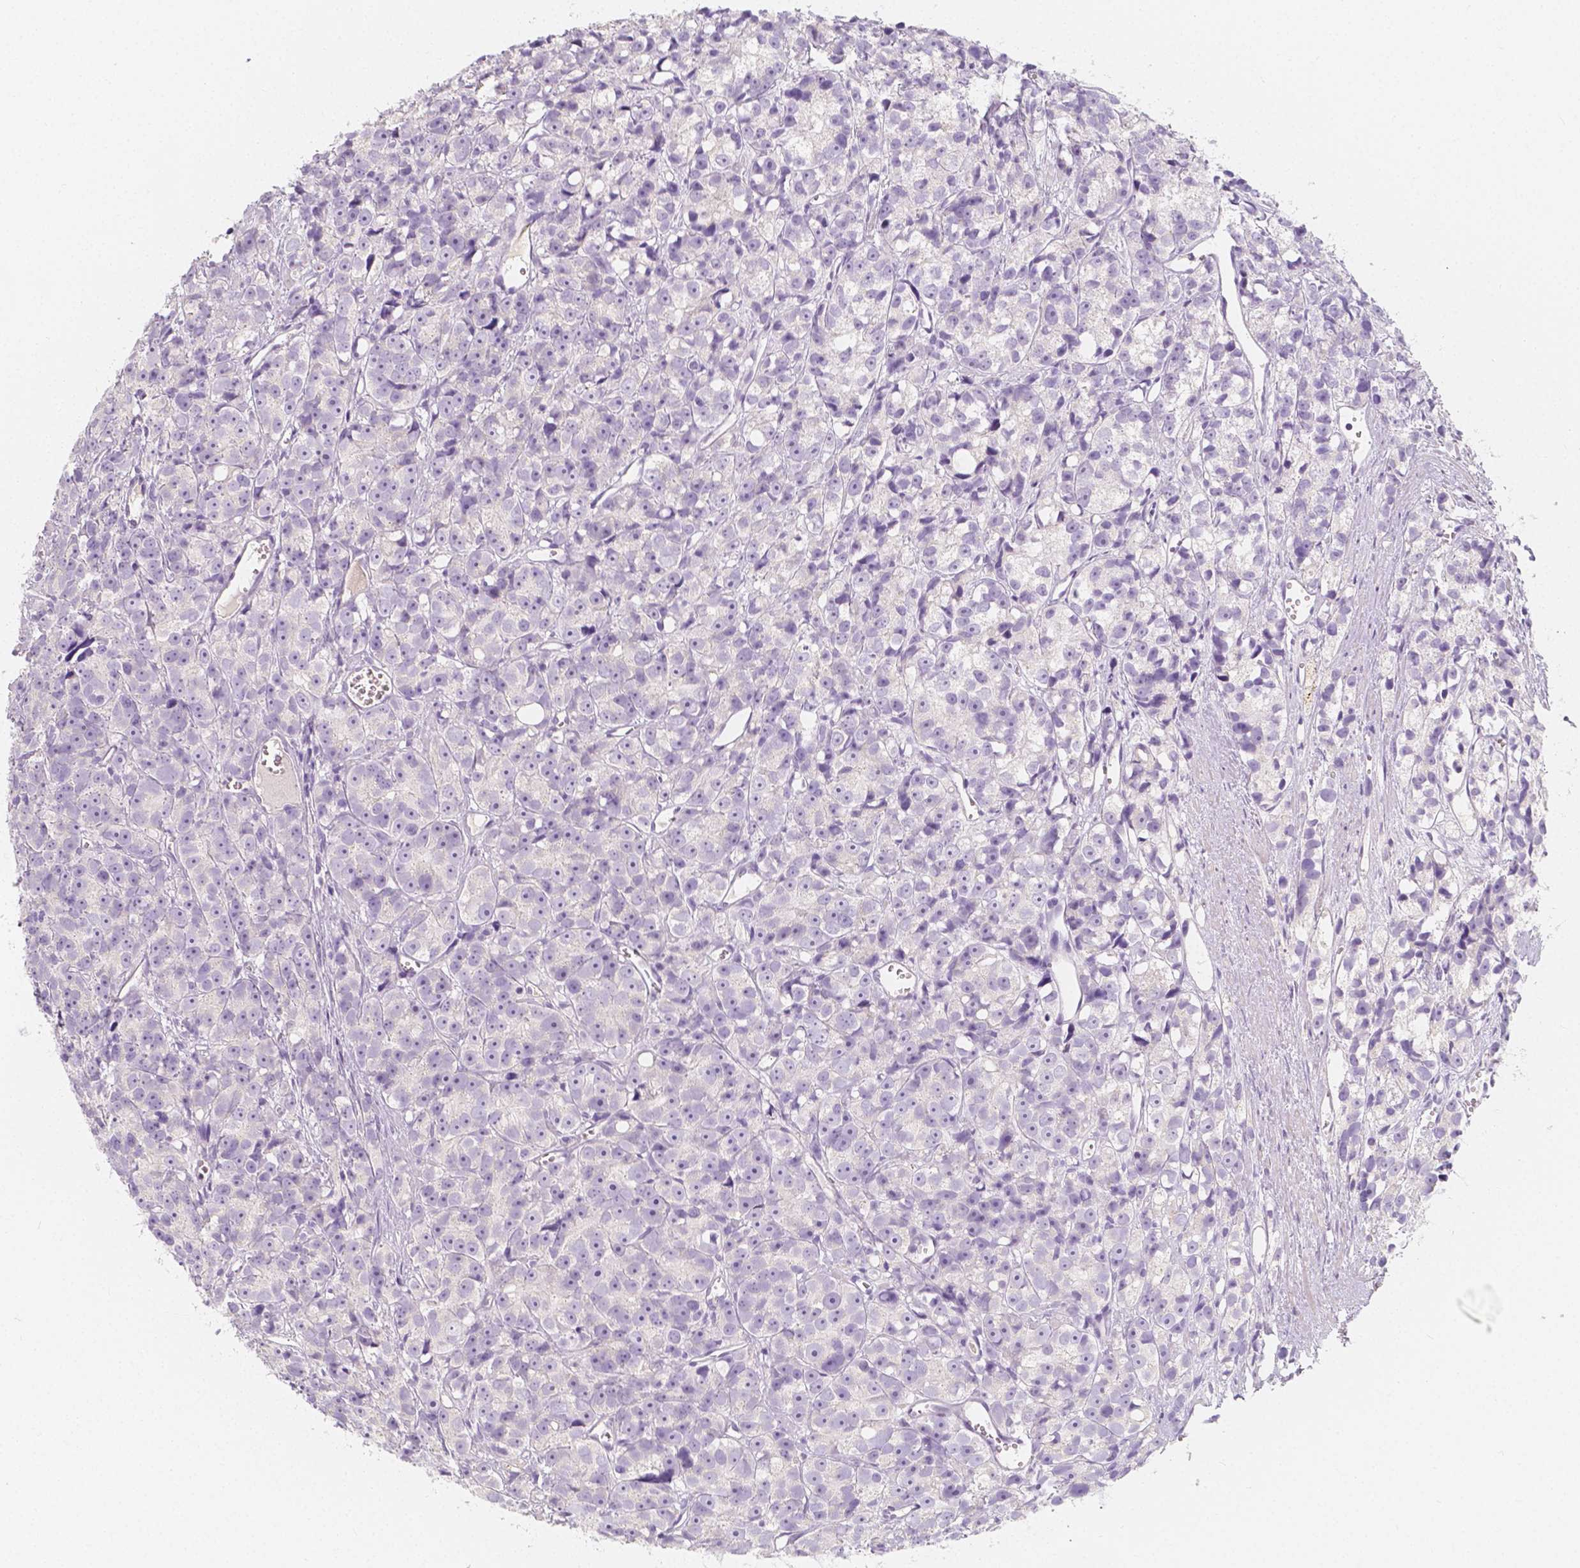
{"staining": {"intensity": "negative", "quantity": "none", "location": "none"}, "tissue": "prostate cancer", "cell_type": "Tumor cells", "image_type": "cancer", "snomed": [{"axis": "morphology", "description": "Adenocarcinoma, High grade"}, {"axis": "topography", "description": "Prostate"}], "caption": "Tumor cells show no significant staining in adenocarcinoma (high-grade) (prostate). (DAB immunohistochemistry (IHC), high magnification).", "gene": "BATF", "patient": {"sex": "male", "age": 77}}